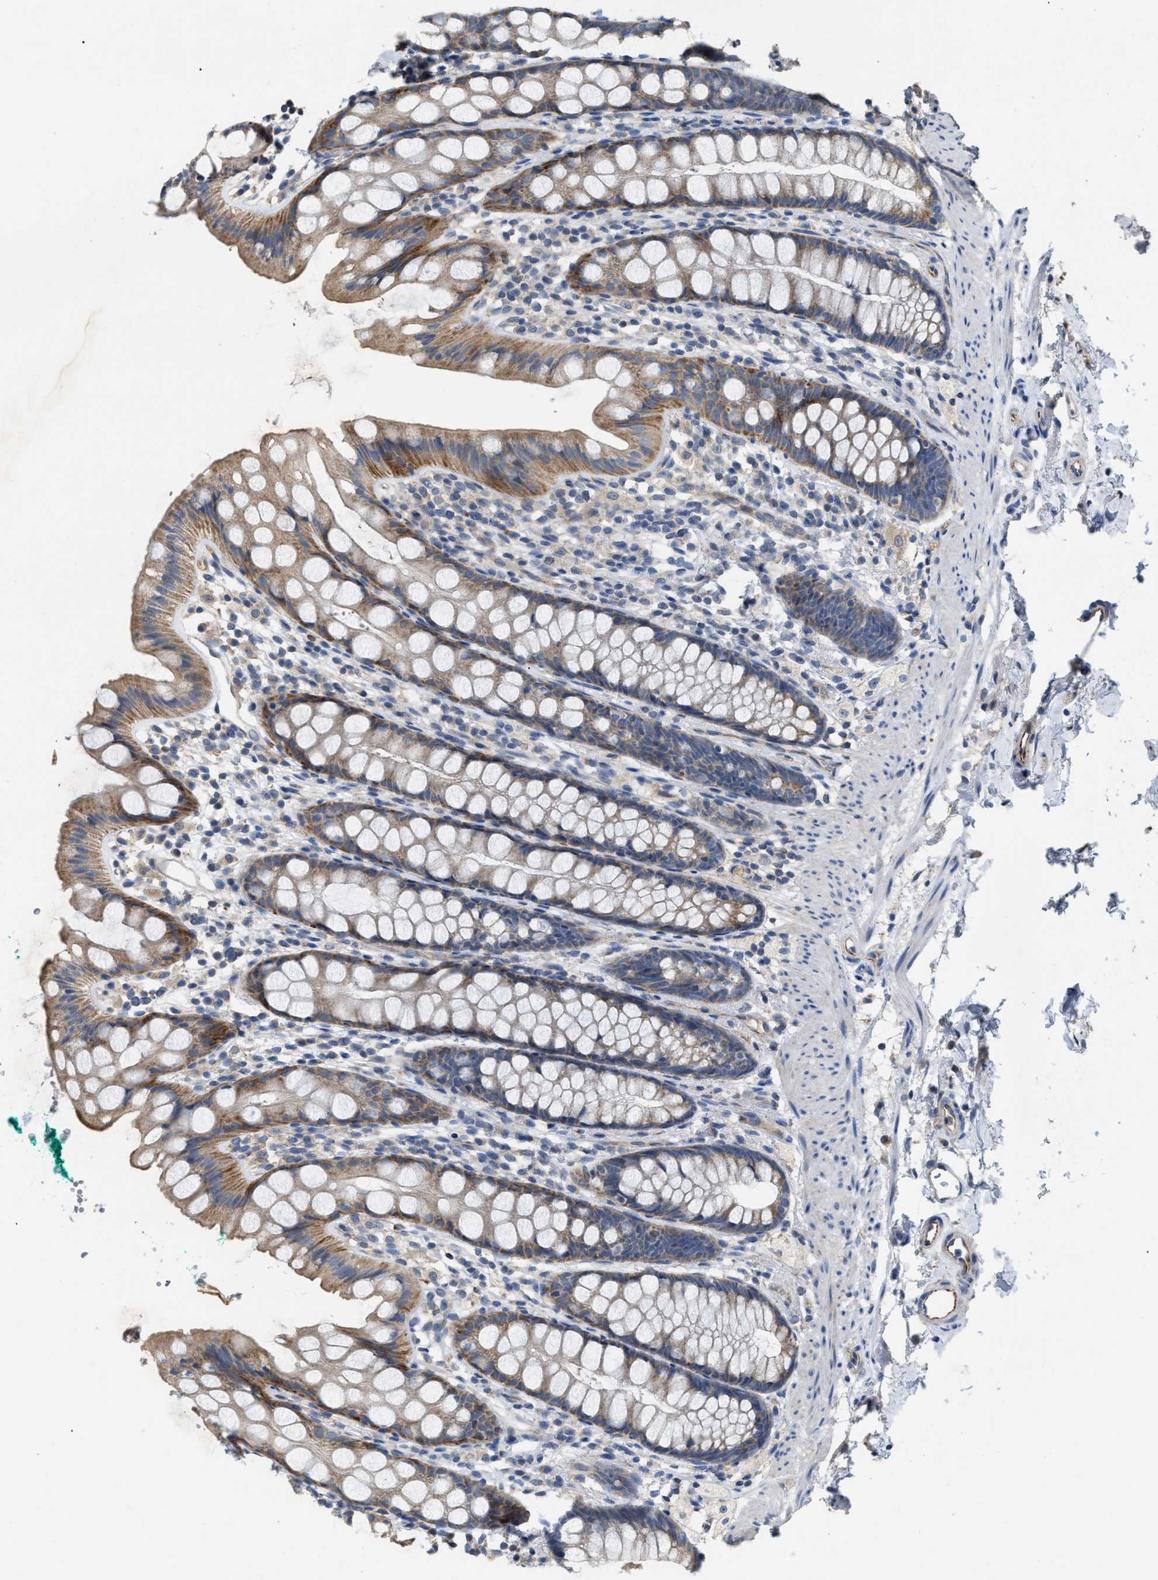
{"staining": {"intensity": "moderate", "quantity": ">75%", "location": "cytoplasmic/membranous"}, "tissue": "rectum", "cell_type": "Glandular cells", "image_type": "normal", "snomed": [{"axis": "morphology", "description": "Normal tissue, NOS"}, {"axis": "topography", "description": "Rectum"}], "caption": "Approximately >75% of glandular cells in normal human rectum demonstrate moderate cytoplasmic/membranous protein positivity as visualized by brown immunohistochemical staining.", "gene": "DHX58", "patient": {"sex": "female", "age": 65}}